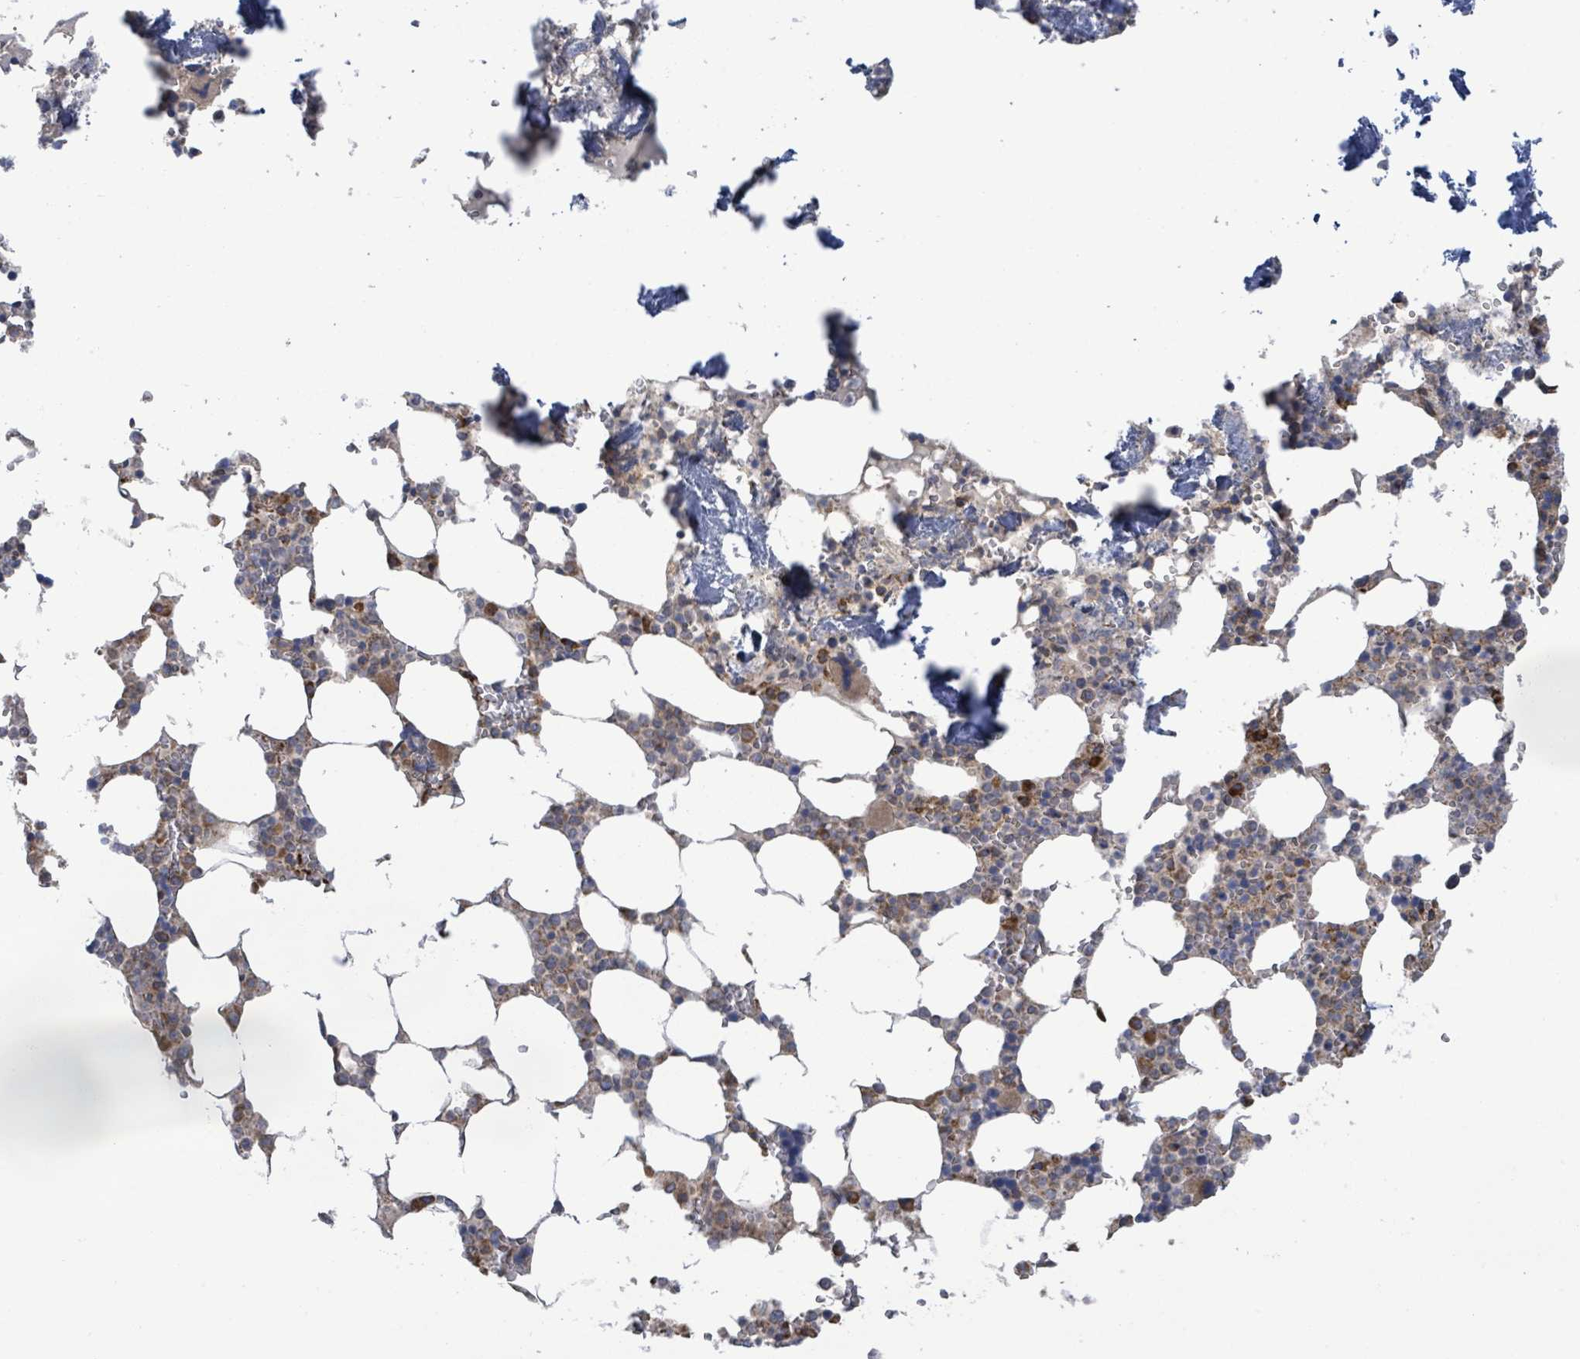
{"staining": {"intensity": "moderate", "quantity": "<25%", "location": "cytoplasmic/membranous"}, "tissue": "bone marrow", "cell_type": "Hematopoietic cells", "image_type": "normal", "snomed": [{"axis": "morphology", "description": "Normal tissue, NOS"}, {"axis": "topography", "description": "Bone marrow"}], "caption": "This is an image of IHC staining of unremarkable bone marrow, which shows moderate staining in the cytoplasmic/membranous of hematopoietic cells.", "gene": "NOMO1", "patient": {"sex": "male", "age": 64}}